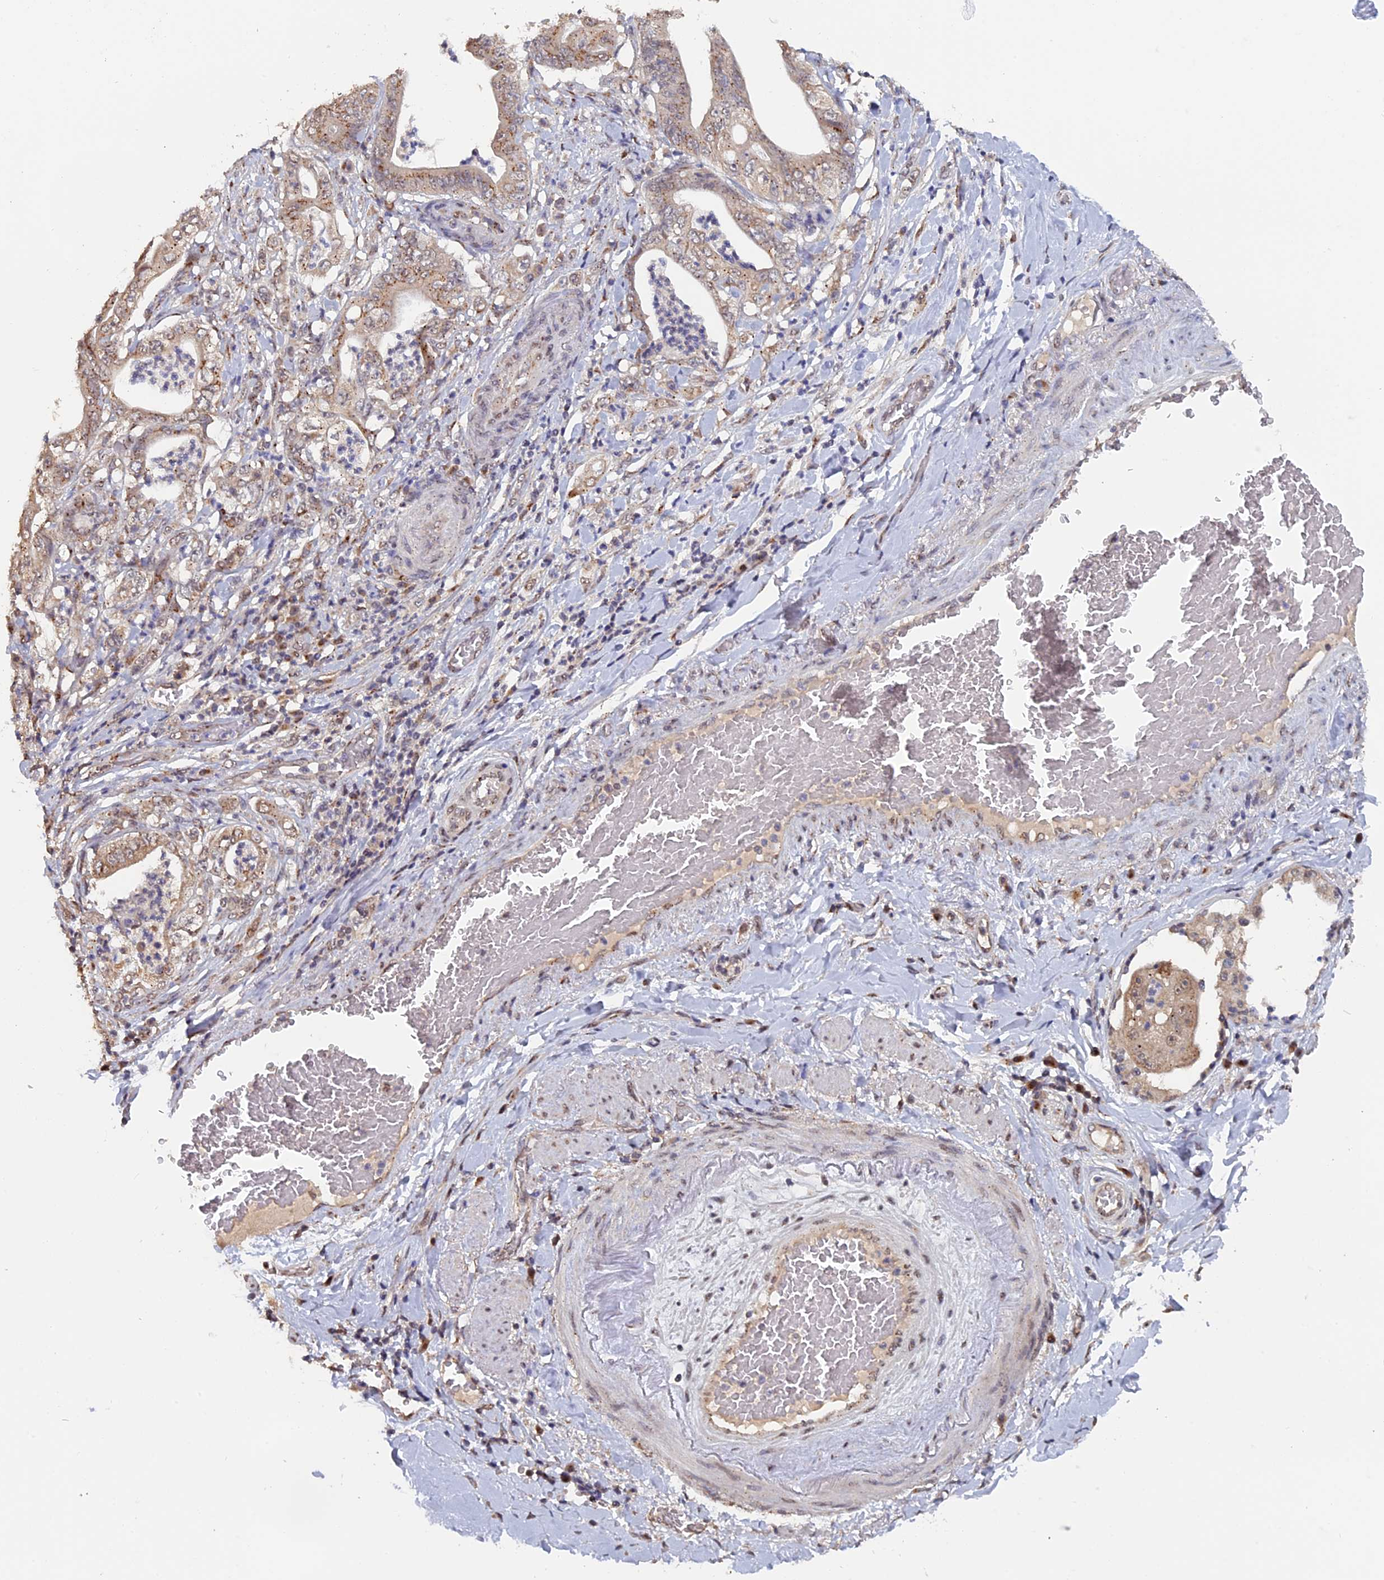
{"staining": {"intensity": "moderate", "quantity": ">75%", "location": "cytoplasmic/membranous"}, "tissue": "stomach cancer", "cell_type": "Tumor cells", "image_type": "cancer", "snomed": [{"axis": "morphology", "description": "Adenocarcinoma, NOS"}, {"axis": "topography", "description": "Stomach"}], "caption": "Stomach adenocarcinoma stained with DAB (3,3'-diaminobenzidine) immunohistochemistry exhibits medium levels of moderate cytoplasmic/membranous expression in approximately >75% of tumor cells.", "gene": "PIGQ", "patient": {"sex": "female", "age": 73}}